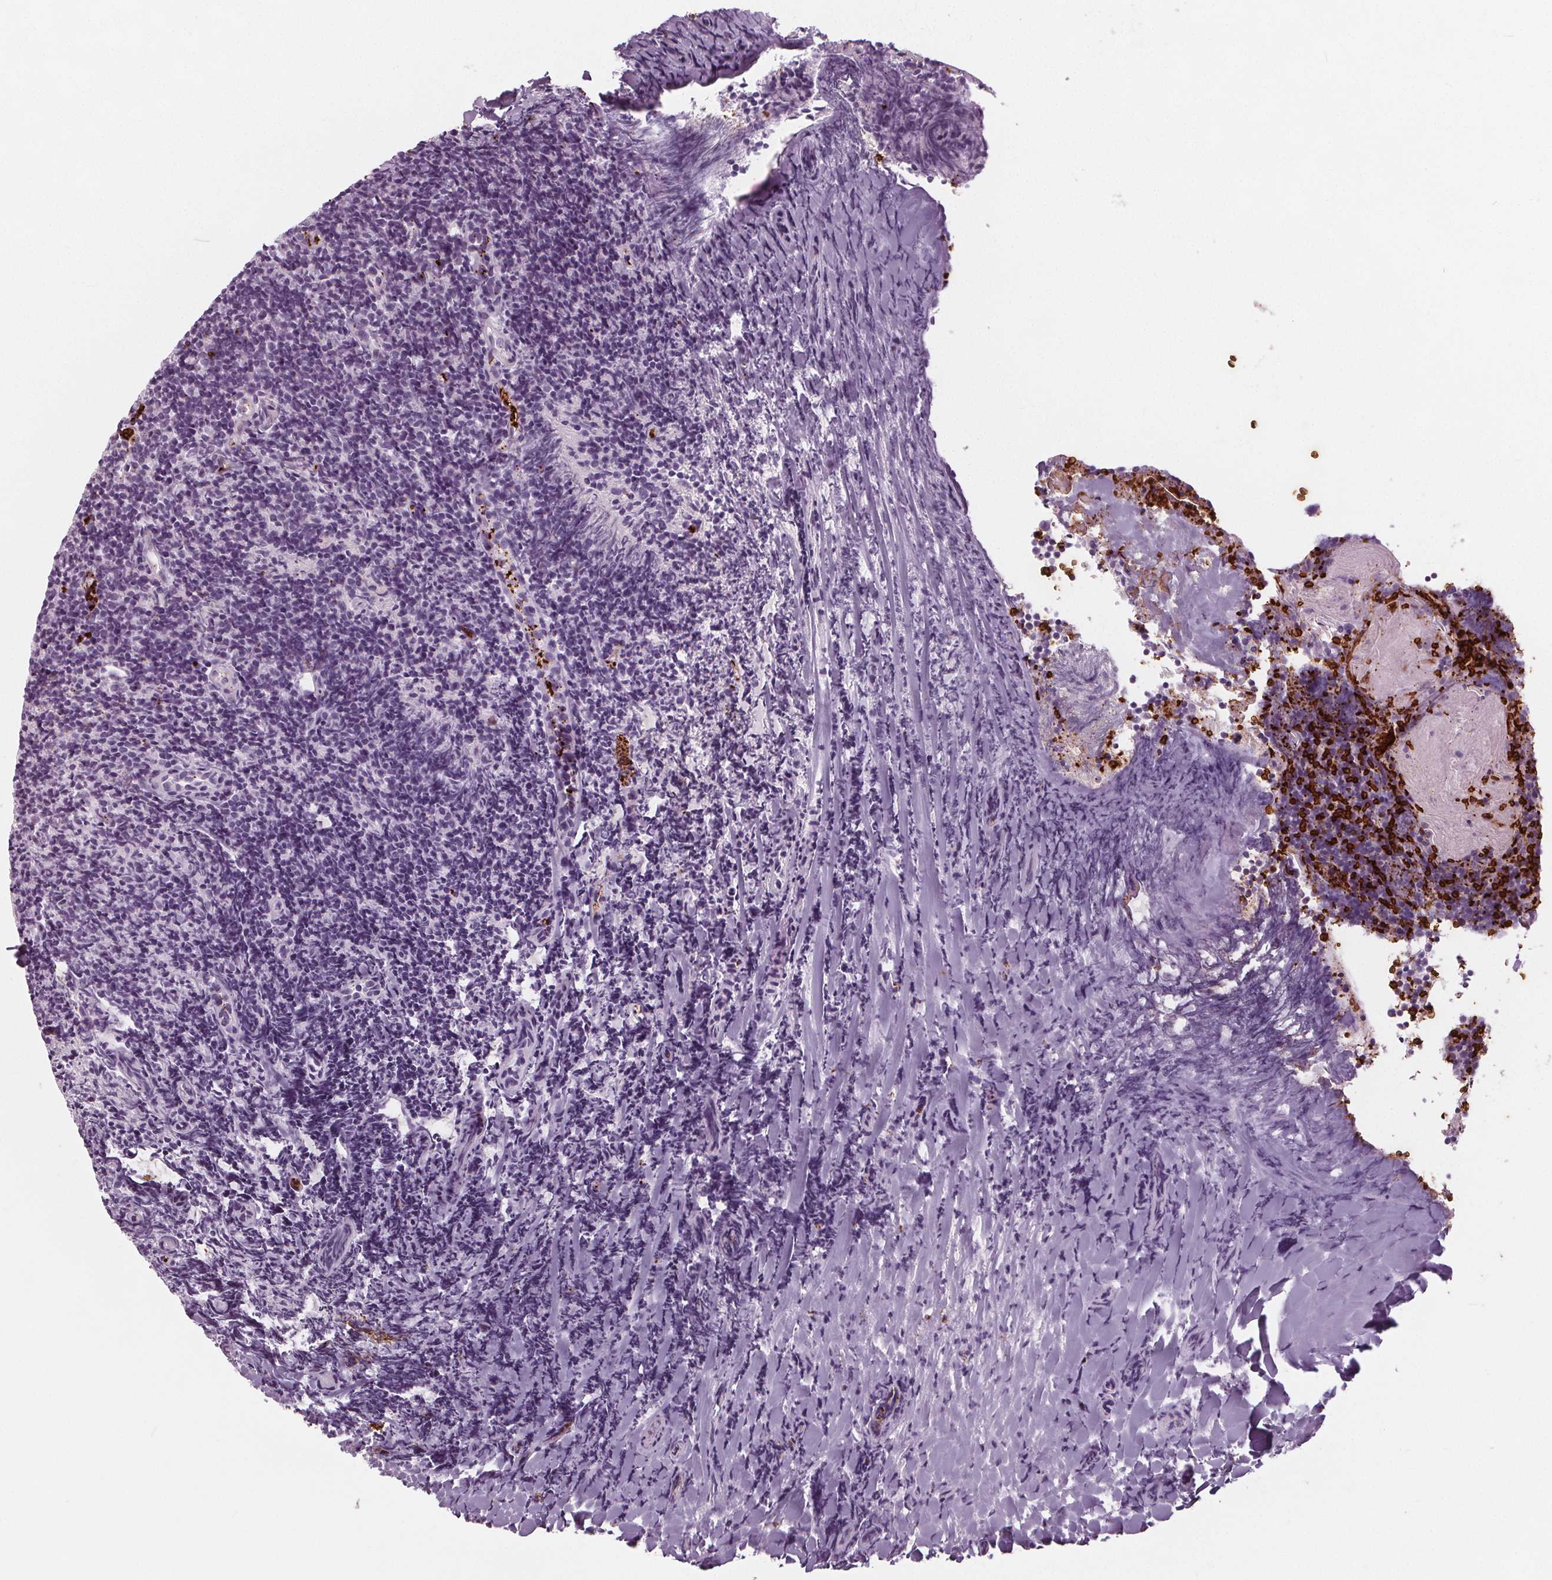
{"staining": {"intensity": "negative", "quantity": "none", "location": "none"}, "tissue": "tonsil", "cell_type": "Germinal center cells", "image_type": "normal", "snomed": [{"axis": "morphology", "description": "Normal tissue, NOS"}, {"axis": "topography", "description": "Tonsil"}], "caption": "A high-resolution histopathology image shows immunohistochemistry staining of unremarkable tonsil, which reveals no significant expression in germinal center cells. Brightfield microscopy of immunohistochemistry stained with DAB (brown) and hematoxylin (blue), captured at high magnification.", "gene": "SLC4A1", "patient": {"sex": "female", "age": 10}}